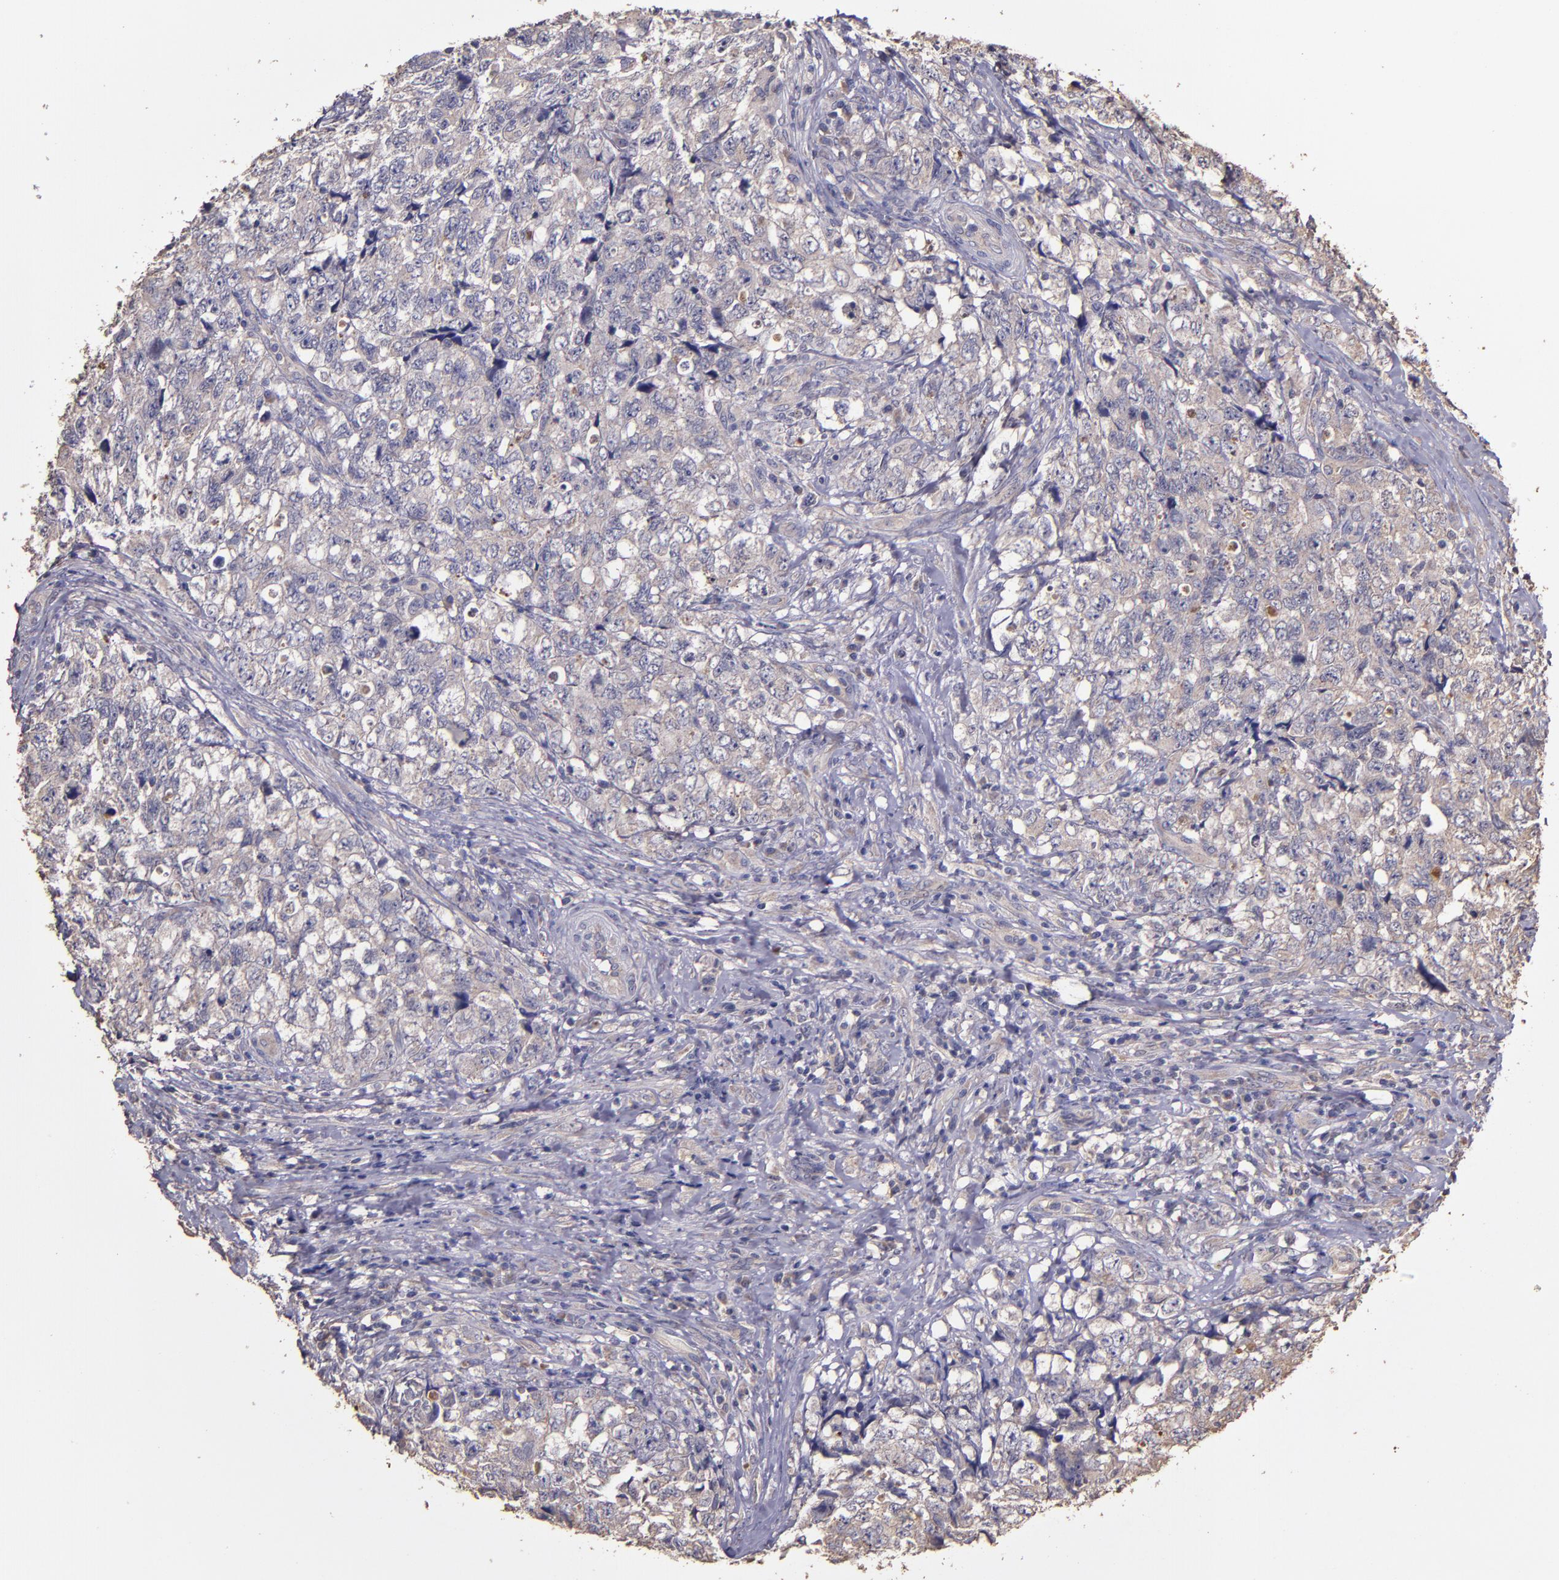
{"staining": {"intensity": "weak", "quantity": ">75%", "location": "cytoplasmic/membranous"}, "tissue": "testis cancer", "cell_type": "Tumor cells", "image_type": "cancer", "snomed": [{"axis": "morphology", "description": "Carcinoma, Embryonal, NOS"}, {"axis": "topography", "description": "Testis"}], "caption": "Weak cytoplasmic/membranous protein staining is seen in approximately >75% of tumor cells in testis embryonal carcinoma.", "gene": "HECTD1", "patient": {"sex": "male", "age": 31}}